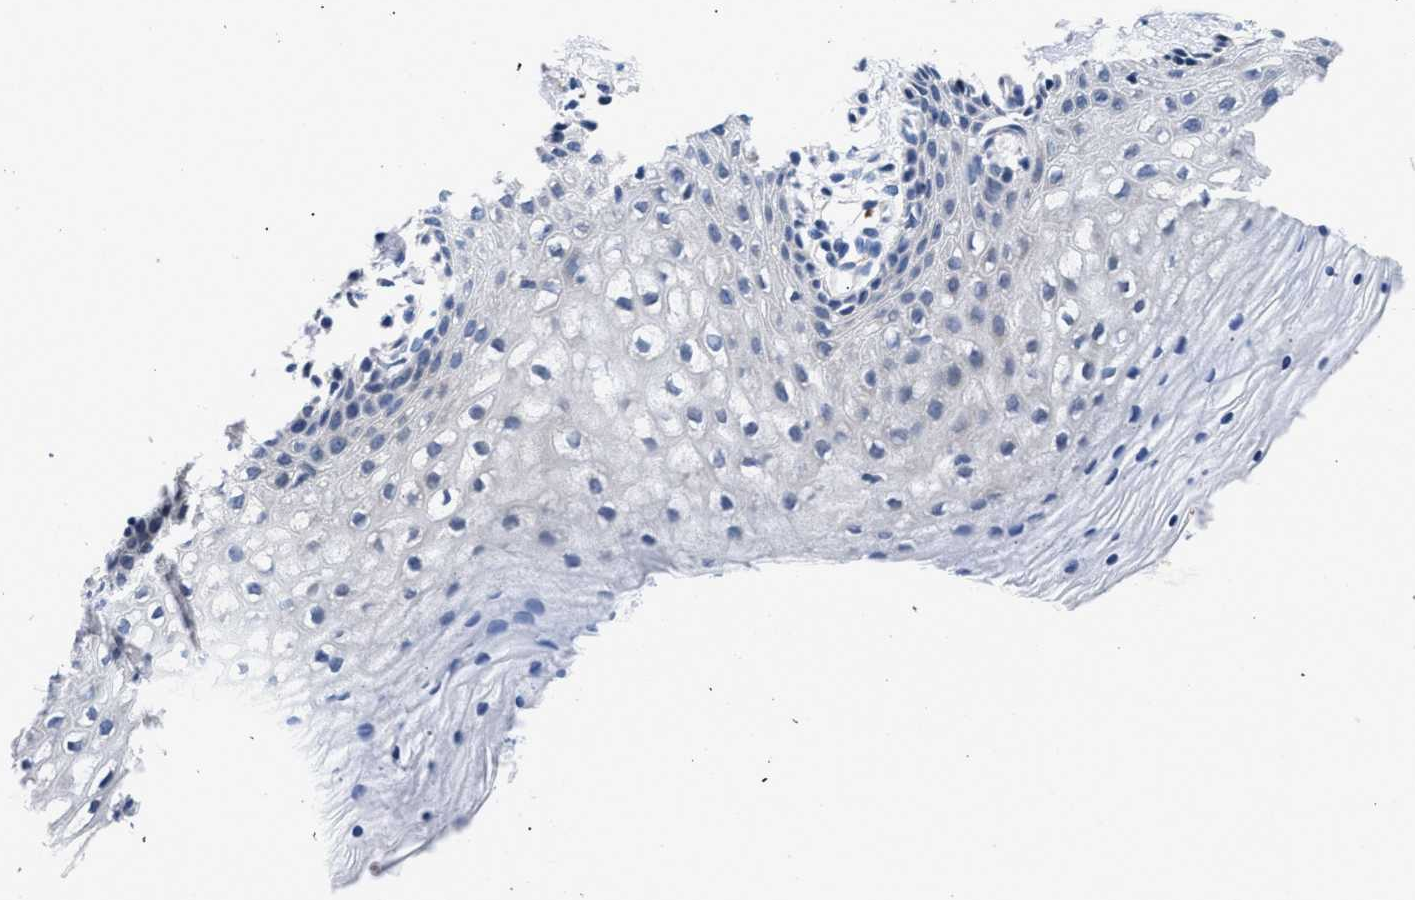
{"staining": {"intensity": "negative", "quantity": "none", "location": "none"}, "tissue": "vagina", "cell_type": "Squamous epithelial cells", "image_type": "normal", "snomed": [{"axis": "morphology", "description": "Normal tissue, NOS"}, {"axis": "topography", "description": "Vagina"}], "caption": "DAB (3,3'-diaminobenzidine) immunohistochemical staining of benign vagina shows no significant positivity in squamous epithelial cells. (Immunohistochemistry (ihc), brightfield microscopy, high magnification).", "gene": "RINT1", "patient": {"sex": "female", "age": 32}}